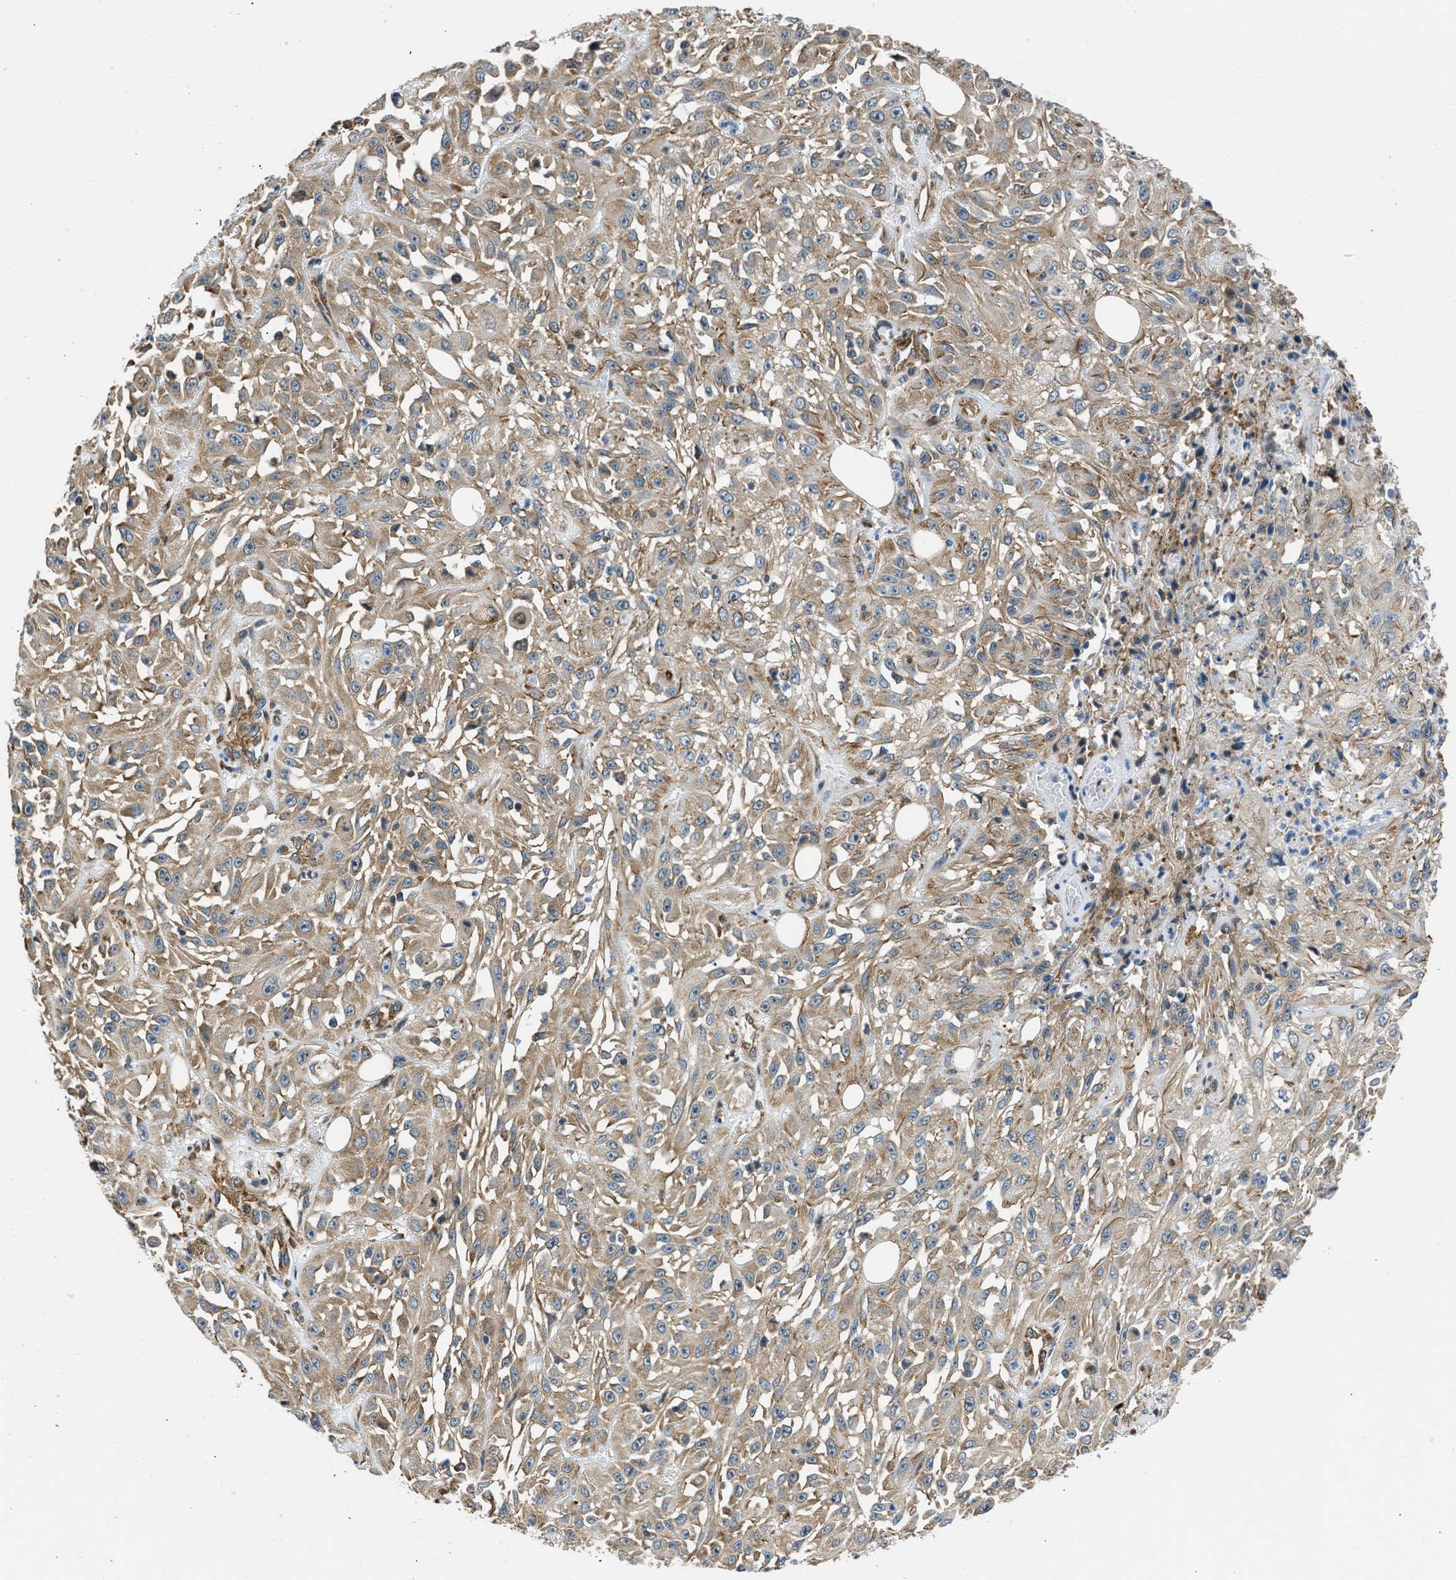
{"staining": {"intensity": "moderate", "quantity": "25%-75%", "location": "cytoplasmic/membranous"}, "tissue": "skin cancer", "cell_type": "Tumor cells", "image_type": "cancer", "snomed": [{"axis": "morphology", "description": "Squamous cell carcinoma, NOS"}, {"axis": "morphology", "description": "Squamous cell carcinoma, metastatic, NOS"}, {"axis": "topography", "description": "Skin"}, {"axis": "topography", "description": "Lymph node"}], "caption": "Tumor cells show medium levels of moderate cytoplasmic/membranous positivity in approximately 25%-75% of cells in metastatic squamous cell carcinoma (skin).", "gene": "SEPTIN2", "patient": {"sex": "male", "age": 75}}